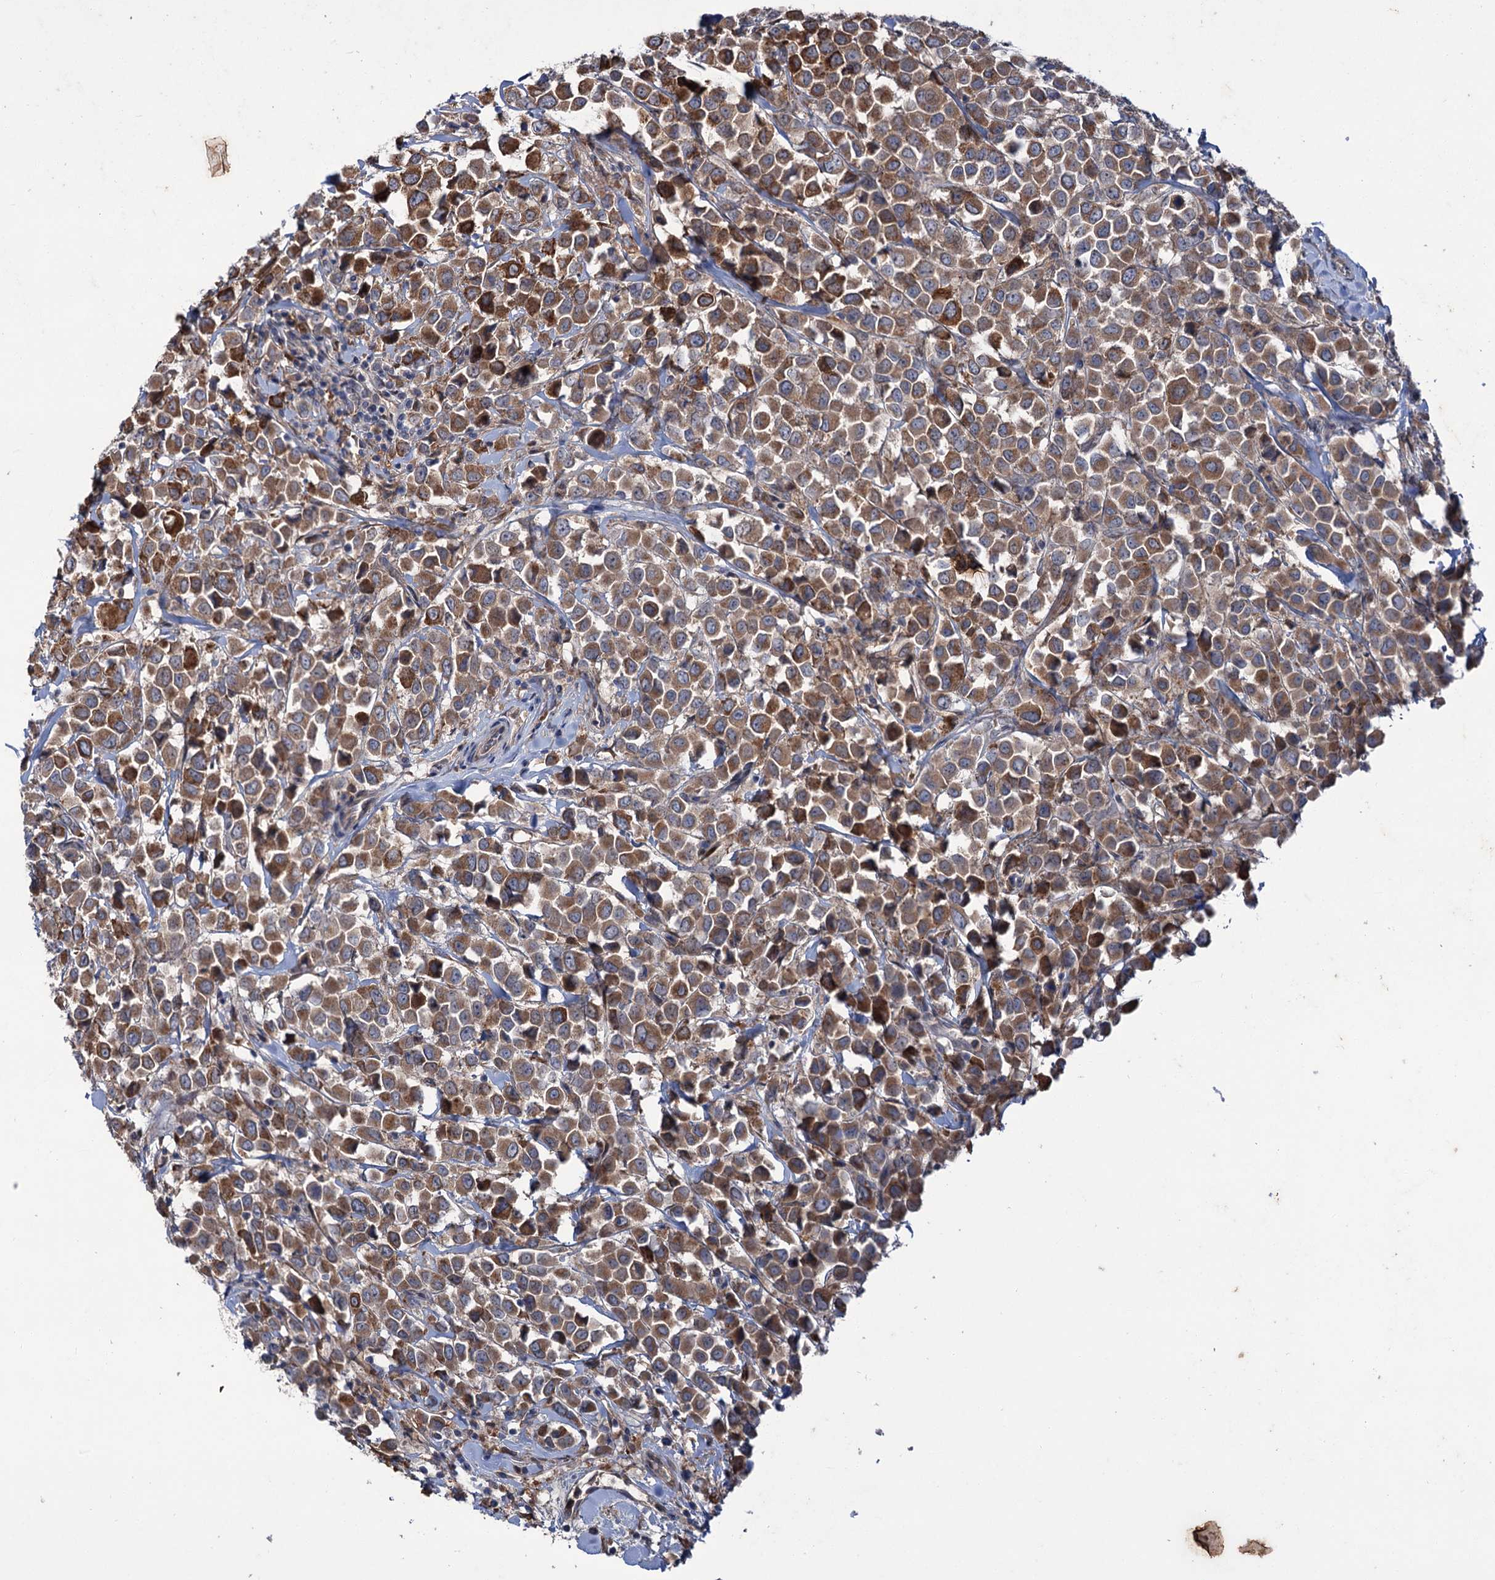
{"staining": {"intensity": "moderate", "quantity": ">75%", "location": "cytoplasmic/membranous"}, "tissue": "breast cancer", "cell_type": "Tumor cells", "image_type": "cancer", "snomed": [{"axis": "morphology", "description": "Duct carcinoma"}, {"axis": "topography", "description": "Breast"}], "caption": "Moderate cytoplasmic/membranous positivity is appreciated in about >75% of tumor cells in breast cancer. The staining is performed using DAB (3,3'-diaminobenzidine) brown chromogen to label protein expression. The nuclei are counter-stained blue using hematoxylin.", "gene": "PTPN3", "patient": {"sex": "female", "age": 61}}